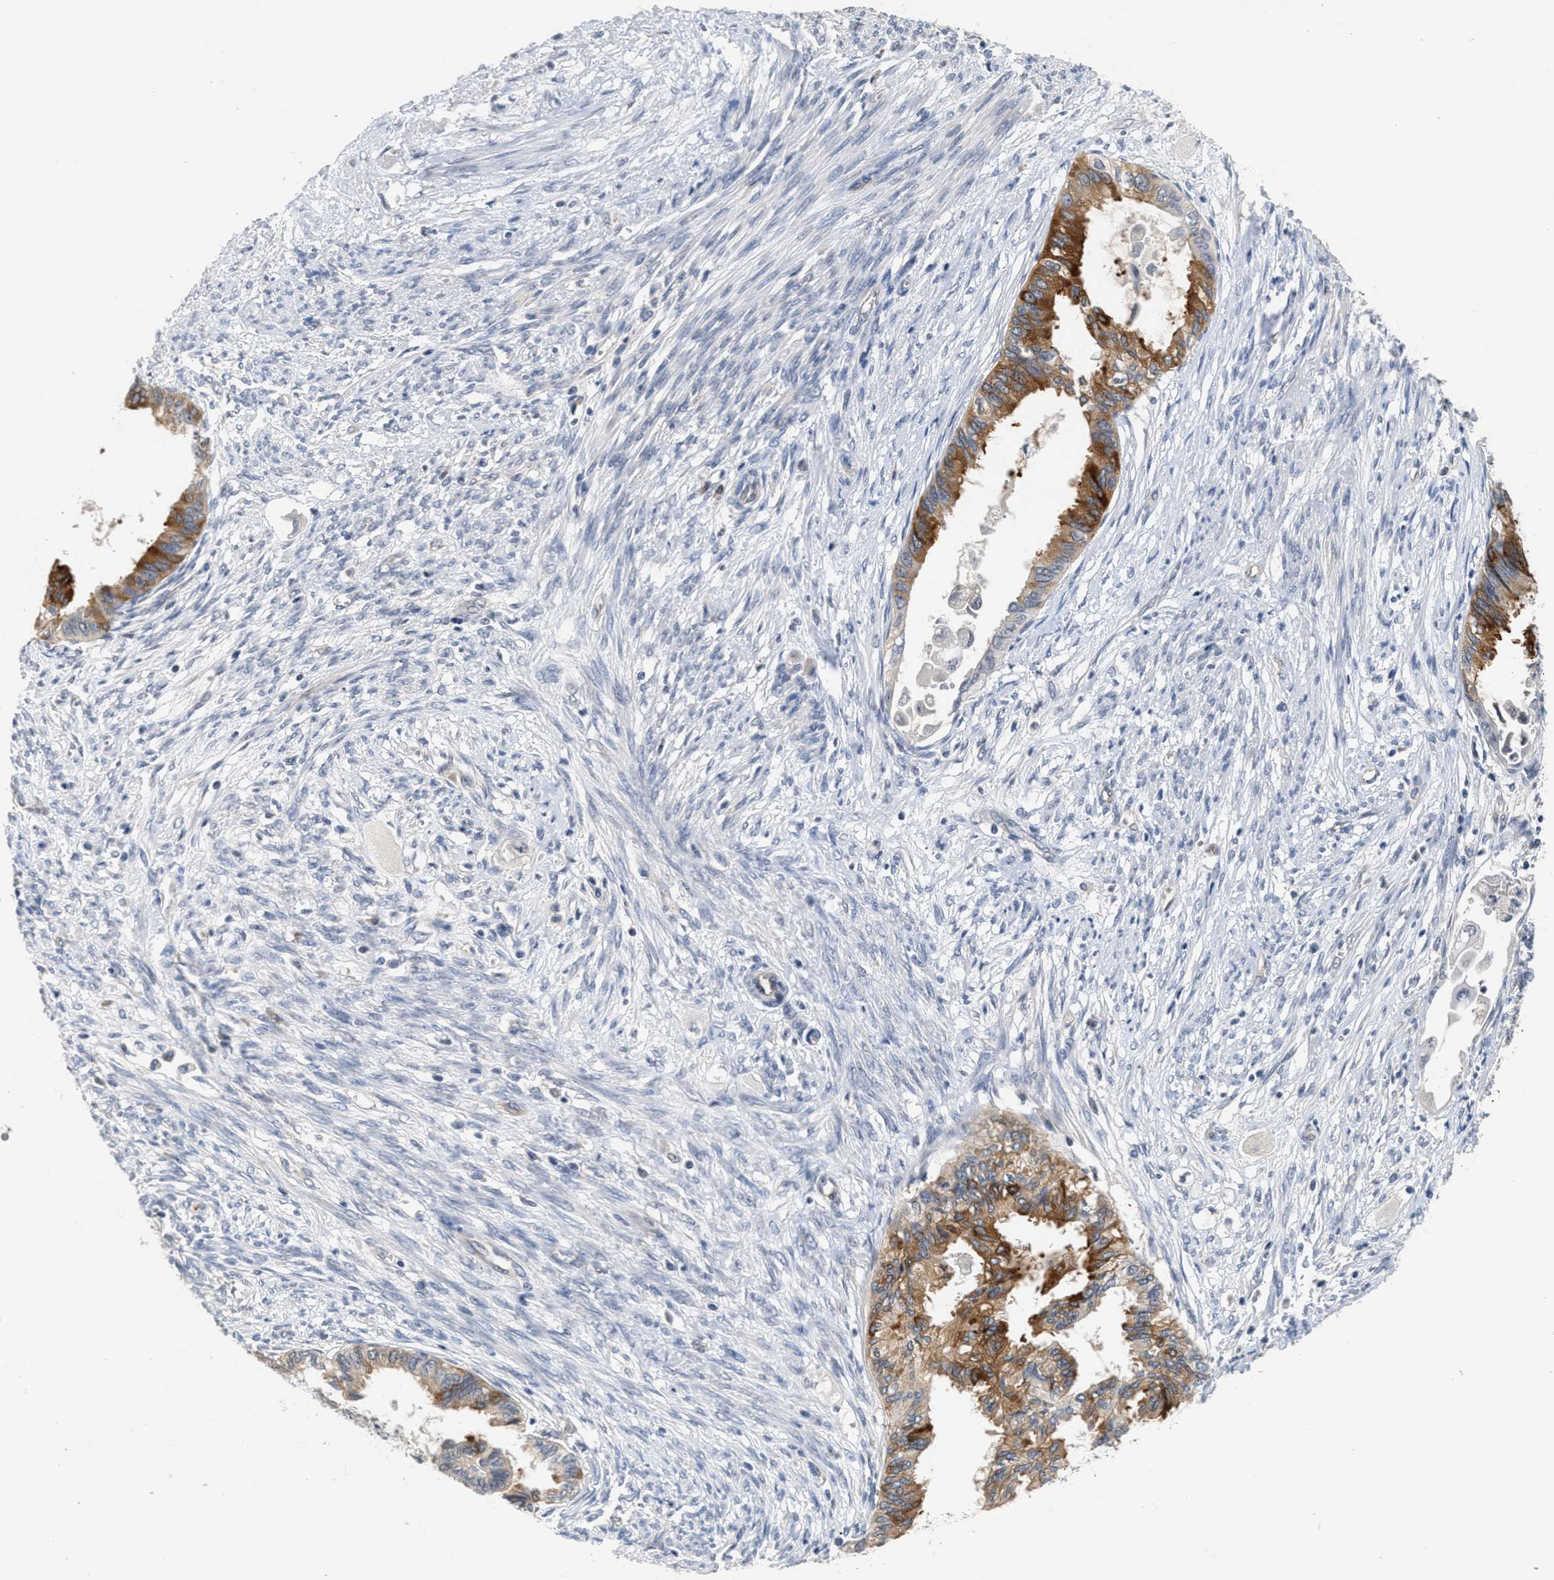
{"staining": {"intensity": "strong", "quantity": ">75%", "location": "cytoplasmic/membranous"}, "tissue": "cervical cancer", "cell_type": "Tumor cells", "image_type": "cancer", "snomed": [{"axis": "morphology", "description": "Normal tissue, NOS"}, {"axis": "morphology", "description": "Adenocarcinoma, NOS"}, {"axis": "topography", "description": "Cervix"}, {"axis": "topography", "description": "Endometrium"}], "caption": "Brown immunohistochemical staining in human cervical adenocarcinoma reveals strong cytoplasmic/membranous expression in about >75% of tumor cells.", "gene": "ANGPT1", "patient": {"sex": "female", "age": 86}}